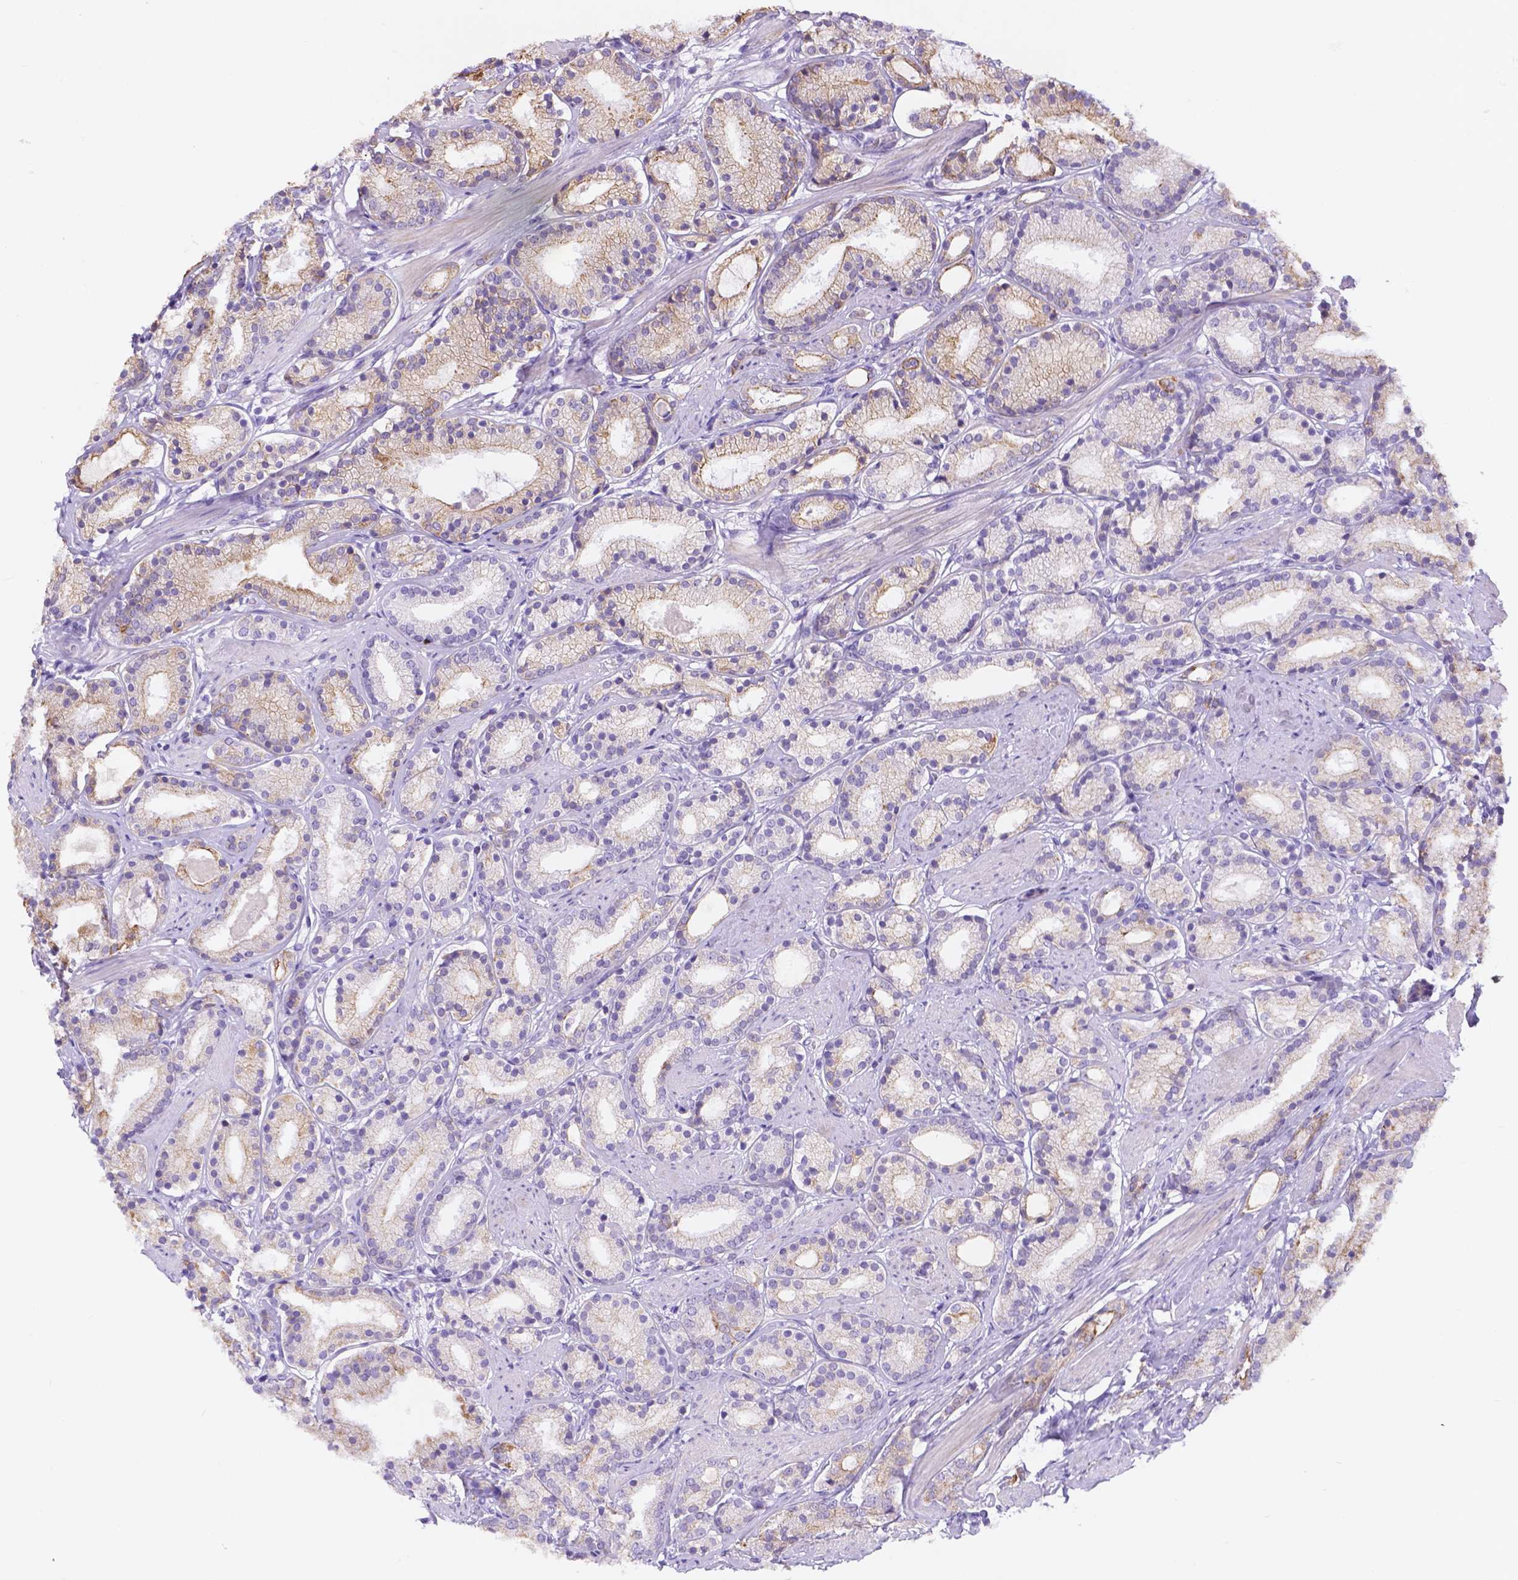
{"staining": {"intensity": "weak", "quantity": "<25%", "location": "cytoplasmic/membranous"}, "tissue": "prostate cancer", "cell_type": "Tumor cells", "image_type": "cancer", "snomed": [{"axis": "morphology", "description": "Adenocarcinoma, High grade"}, {"axis": "topography", "description": "Prostate"}], "caption": "Immunohistochemistry (IHC) micrograph of prostate cancer stained for a protein (brown), which reveals no expression in tumor cells.", "gene": "DMWD", "patient": {"sex": "male", "age": 63}}